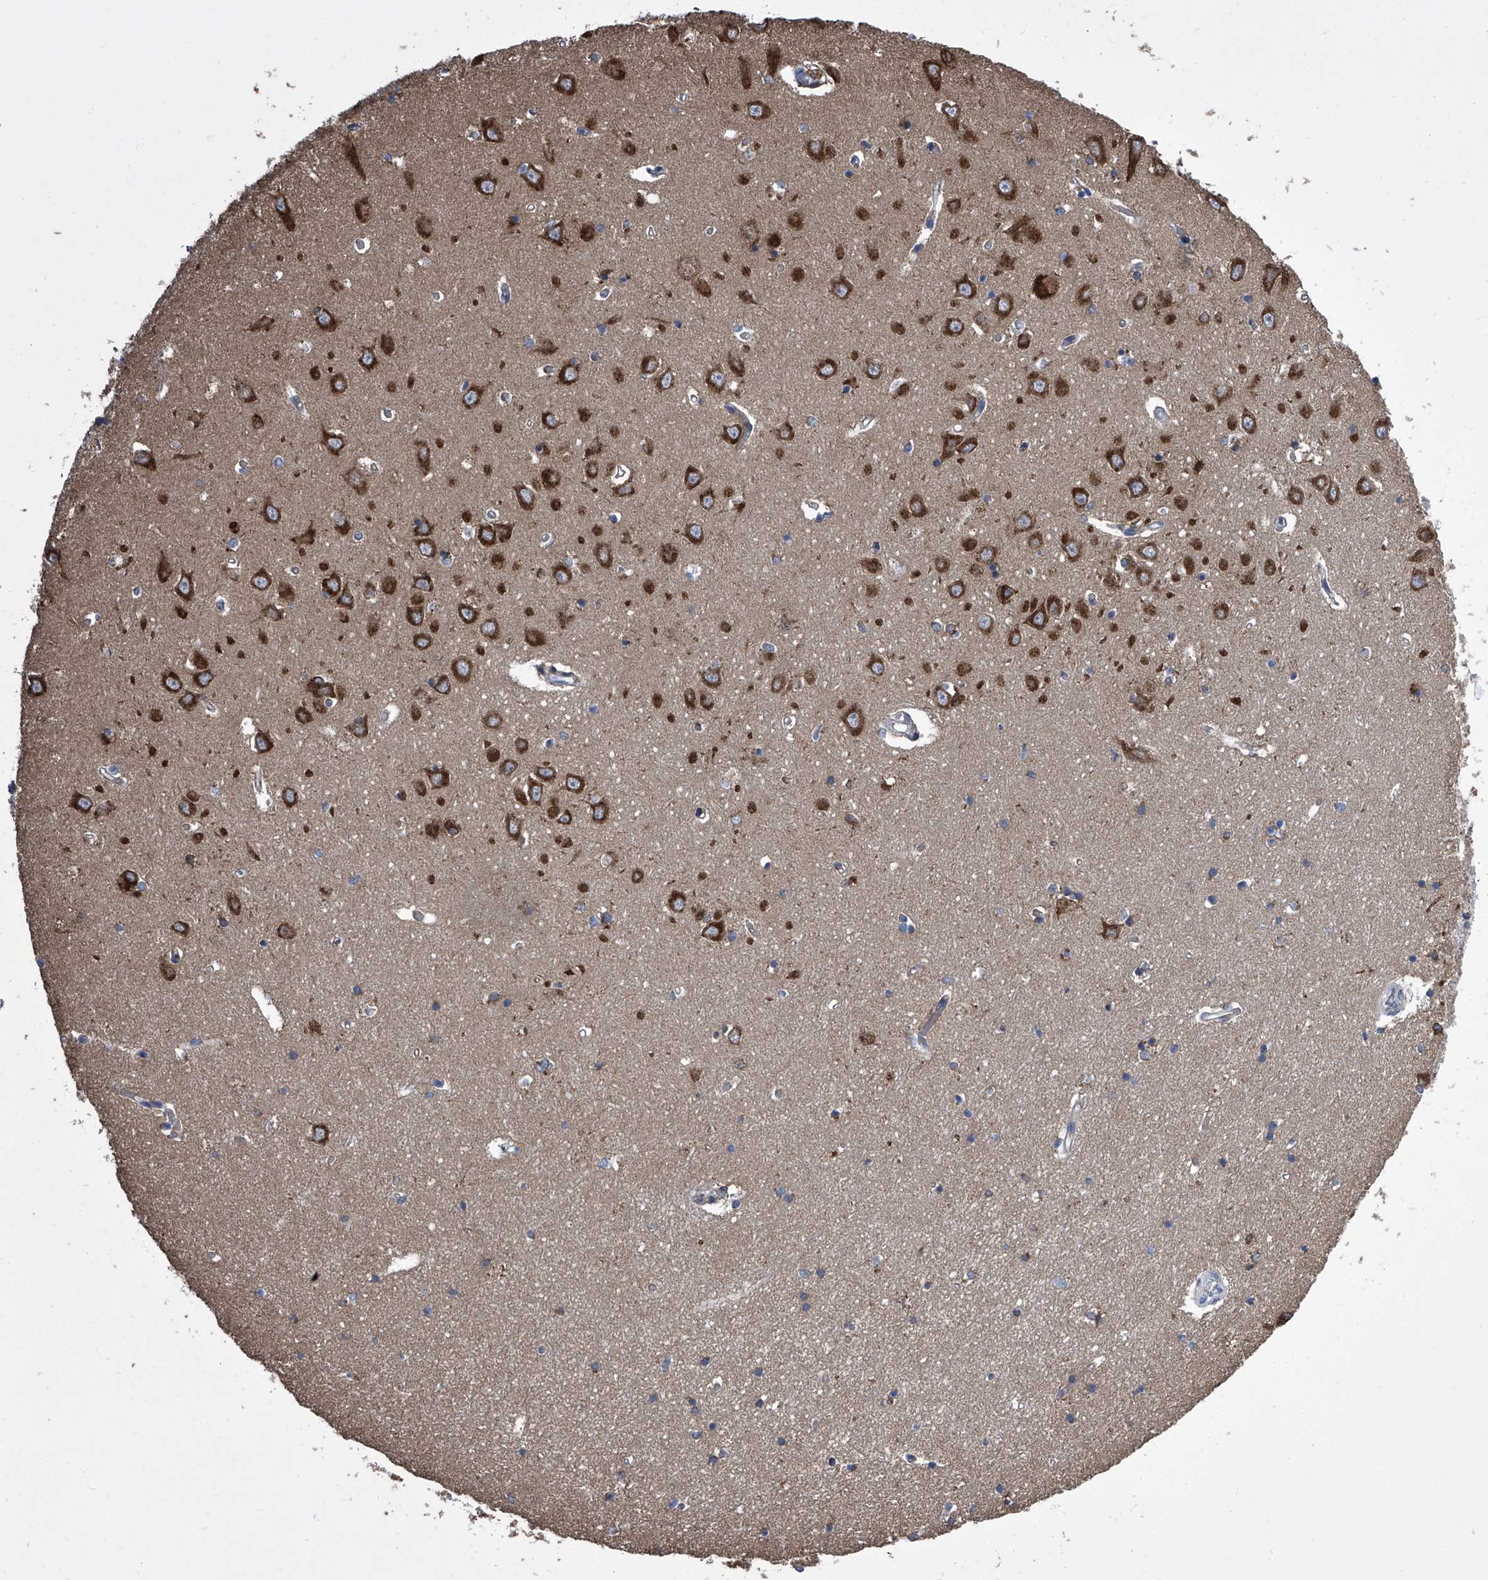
{"staining": {"intensity": "negative", "quantity": "none", "location": "none"}, "tissue": "hippocampus", "cell_type": "Glial cells", "image_type": "normal", "snomed": [{"axis": "morphology", "description": "Normal tissue, NOS"}, {"axis": "topography", "description": "Hippocampus"}], "caption": "This photomicrograph is of normal hippocampus stained with immunohistochemistry to label a protein in brown with the nuclei are counter-stained blue. There is no expression in glial cells.", "gene": "TJAP1", "patient": {"sex": "male", "age": 70}}